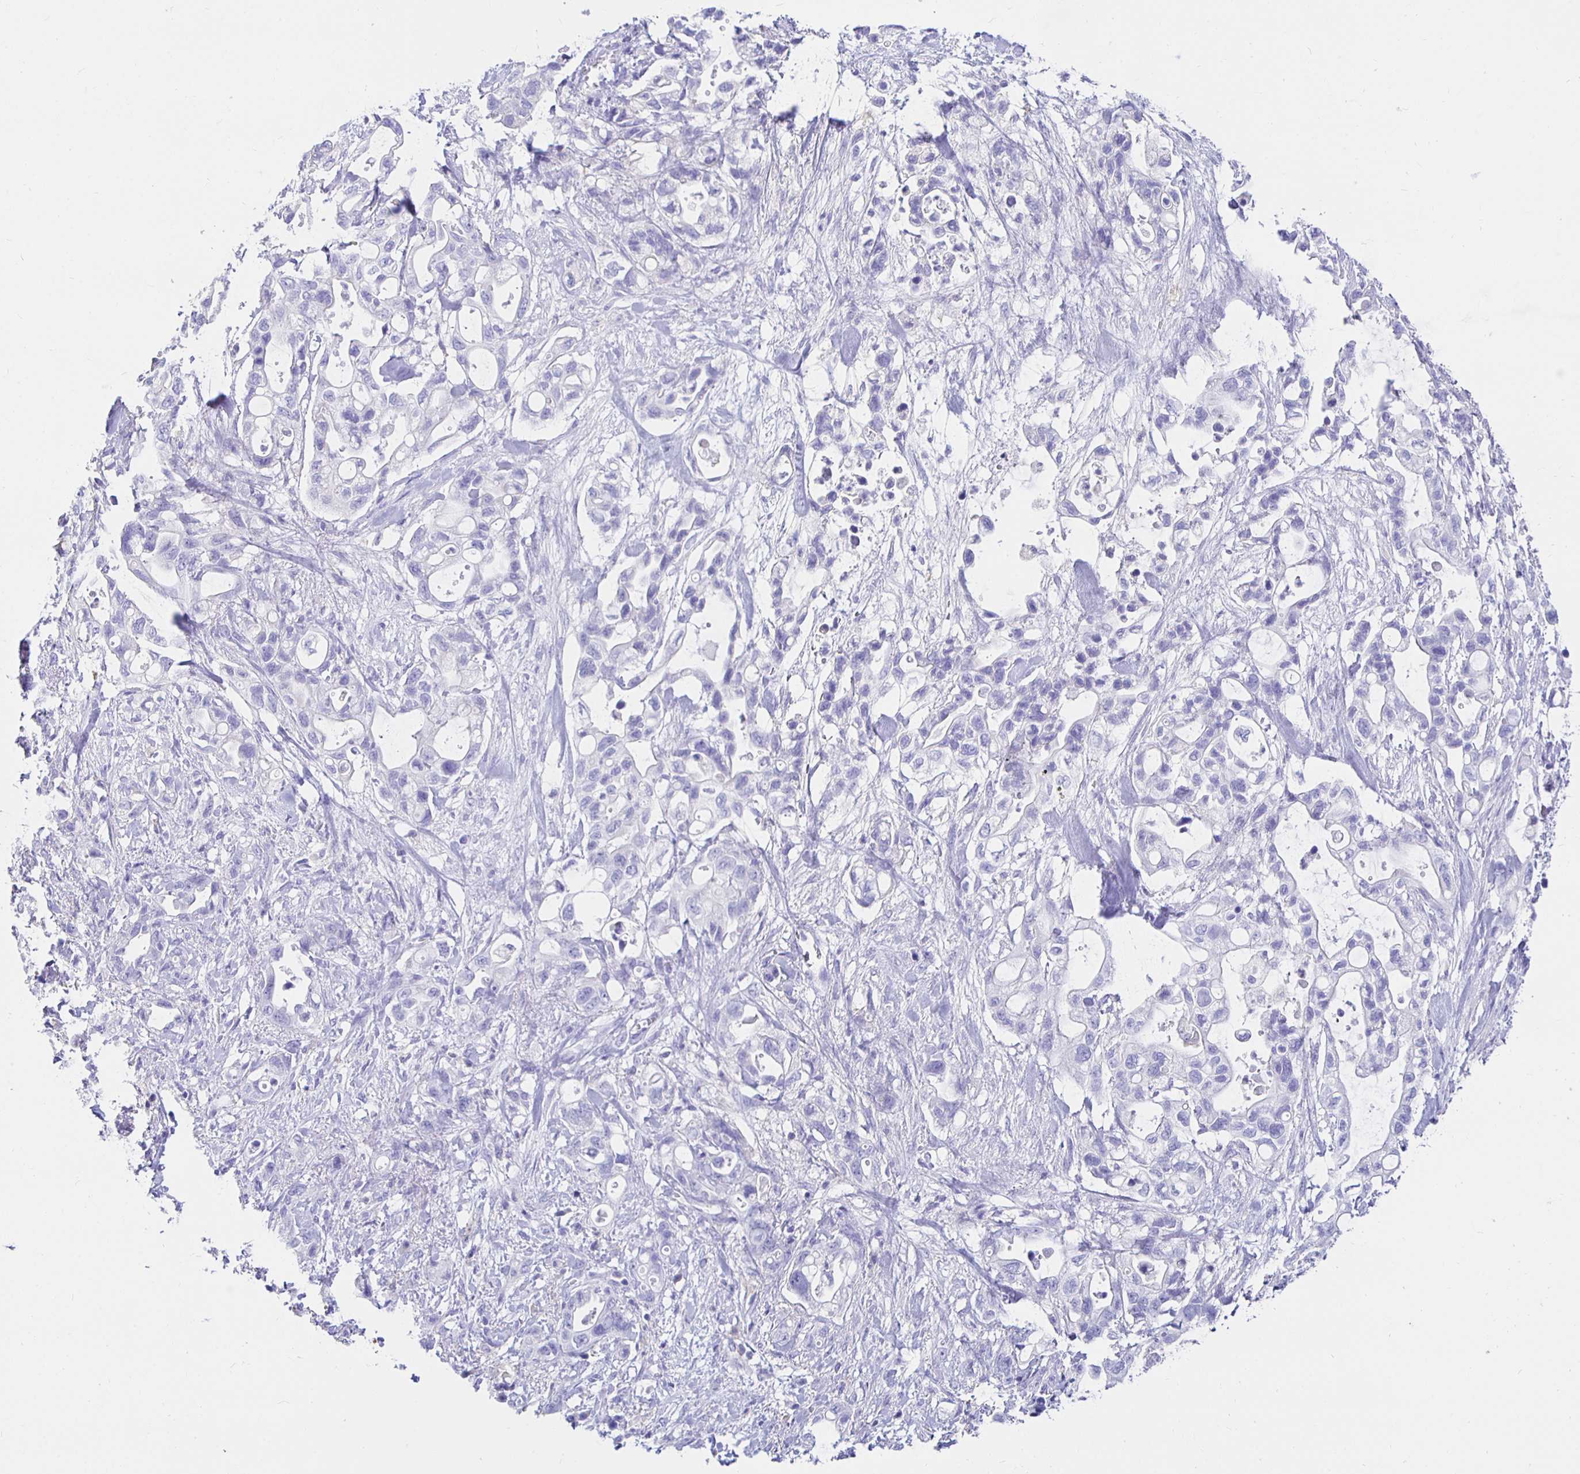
{"staining": {"intensity": "negative", "quantity": "none", "location": "none"}, "tissue": "pancreatic cancer", "cell_type": "Tumor cells", "image_type": "cancer", "snomed": [{"axis": "morphology", "description": "Adenocarcinoma, NOS"}, {"axis": "topography", "description": "Pancreas"}], "caption": "Pancreatic cancer (adenocarcinoma) was stained to show a protein in brown. There is no significant expression in tumor cells.", "gene": "UMOD", "patient": {"sex": "female", "age": 72}}